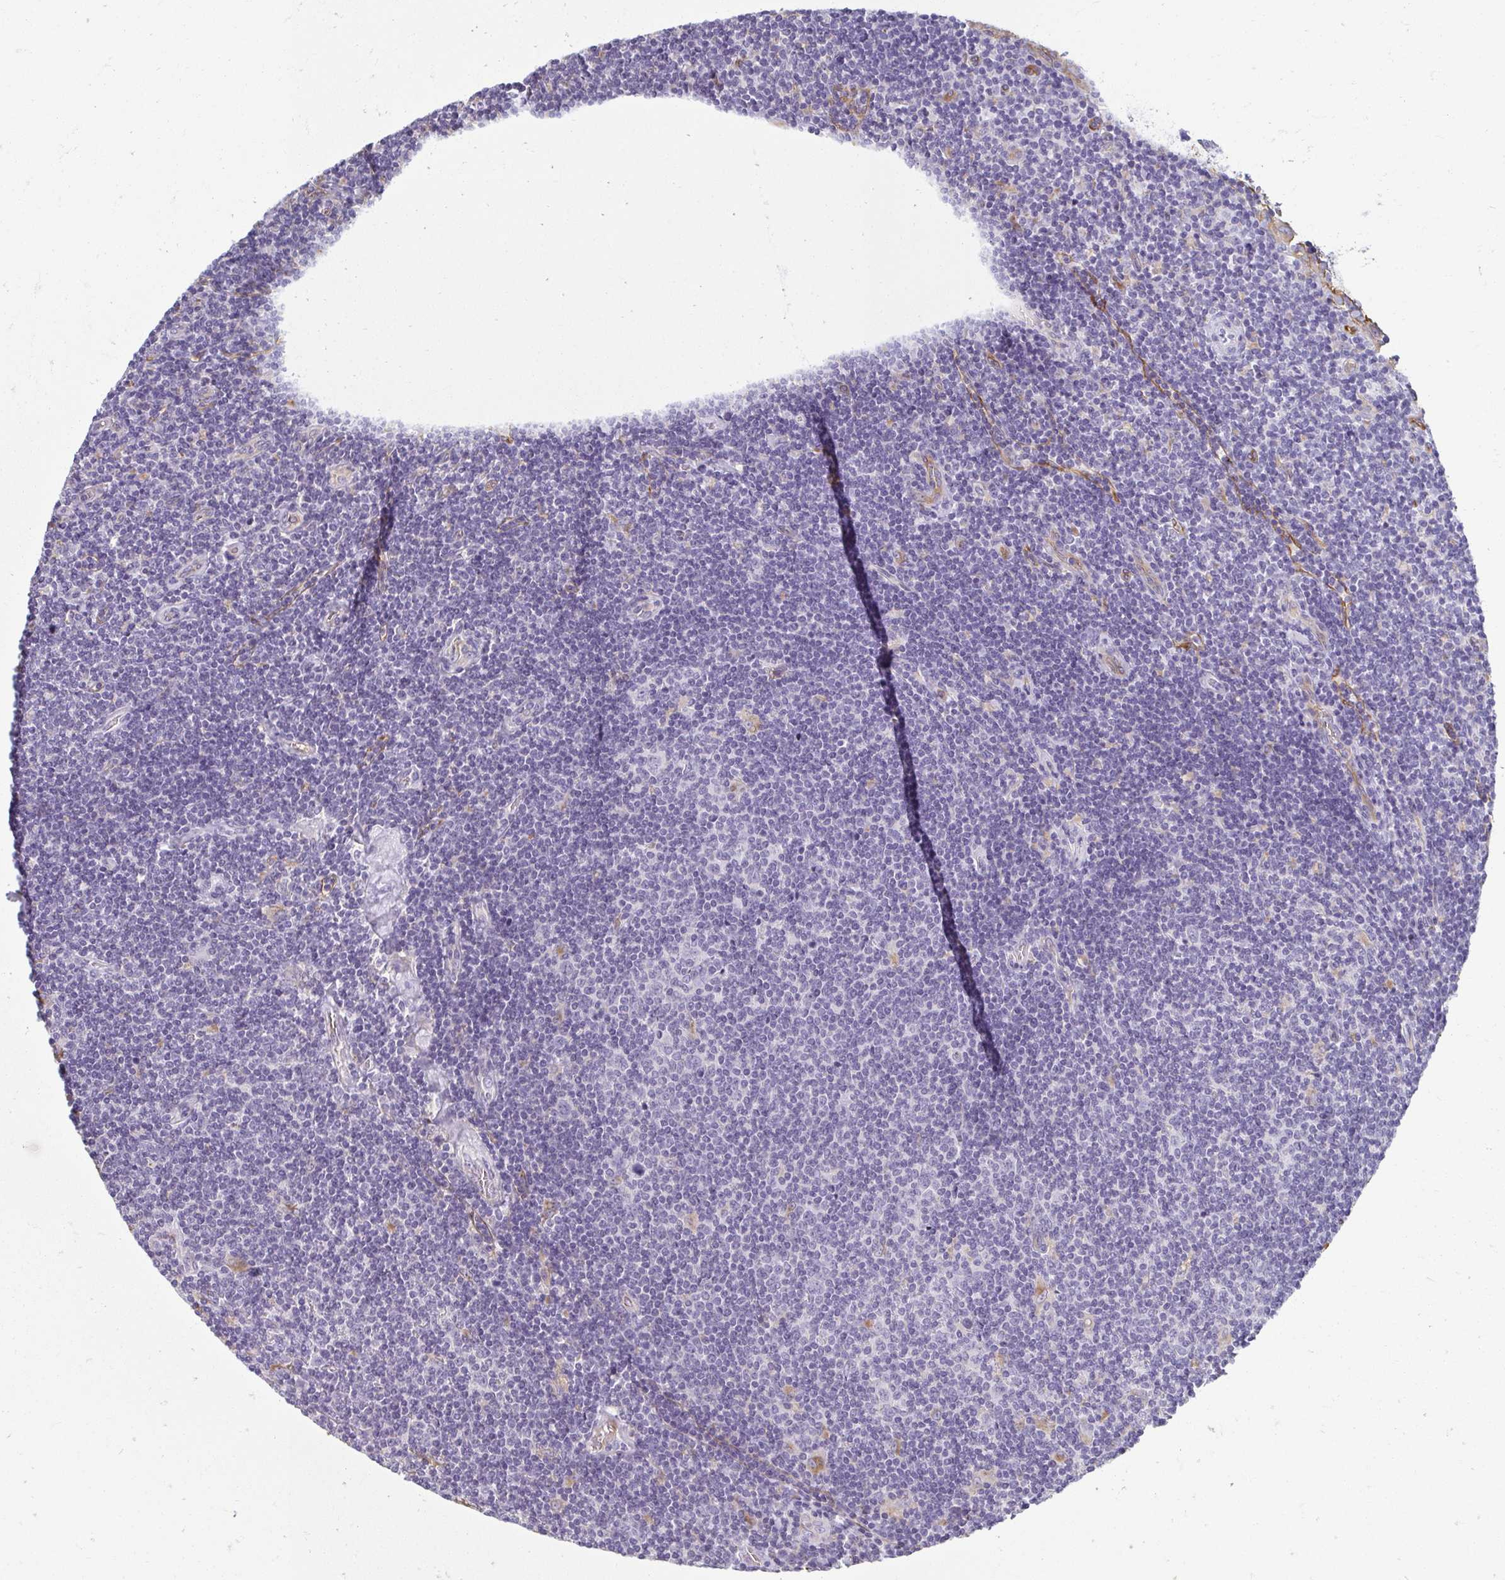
{"staining": {"intensity": "negative", "quantity": "none", "location": "none"}, "tissue": "lymphoma", "cell_type": "Tumor cells", "image_type": "cancer", "snomed": [{"axis": "morphology", "description": "Hodgkin's disease, NOS"}, {"axis": "topography", "description": "Lymph node"}], "caption": "This is an IHC photomicrograph of human Hodgkin's disease. There is no positivity in tumor cells.", "gene": "PDE2A", "patient": {"sex": "male", "age": 40}}